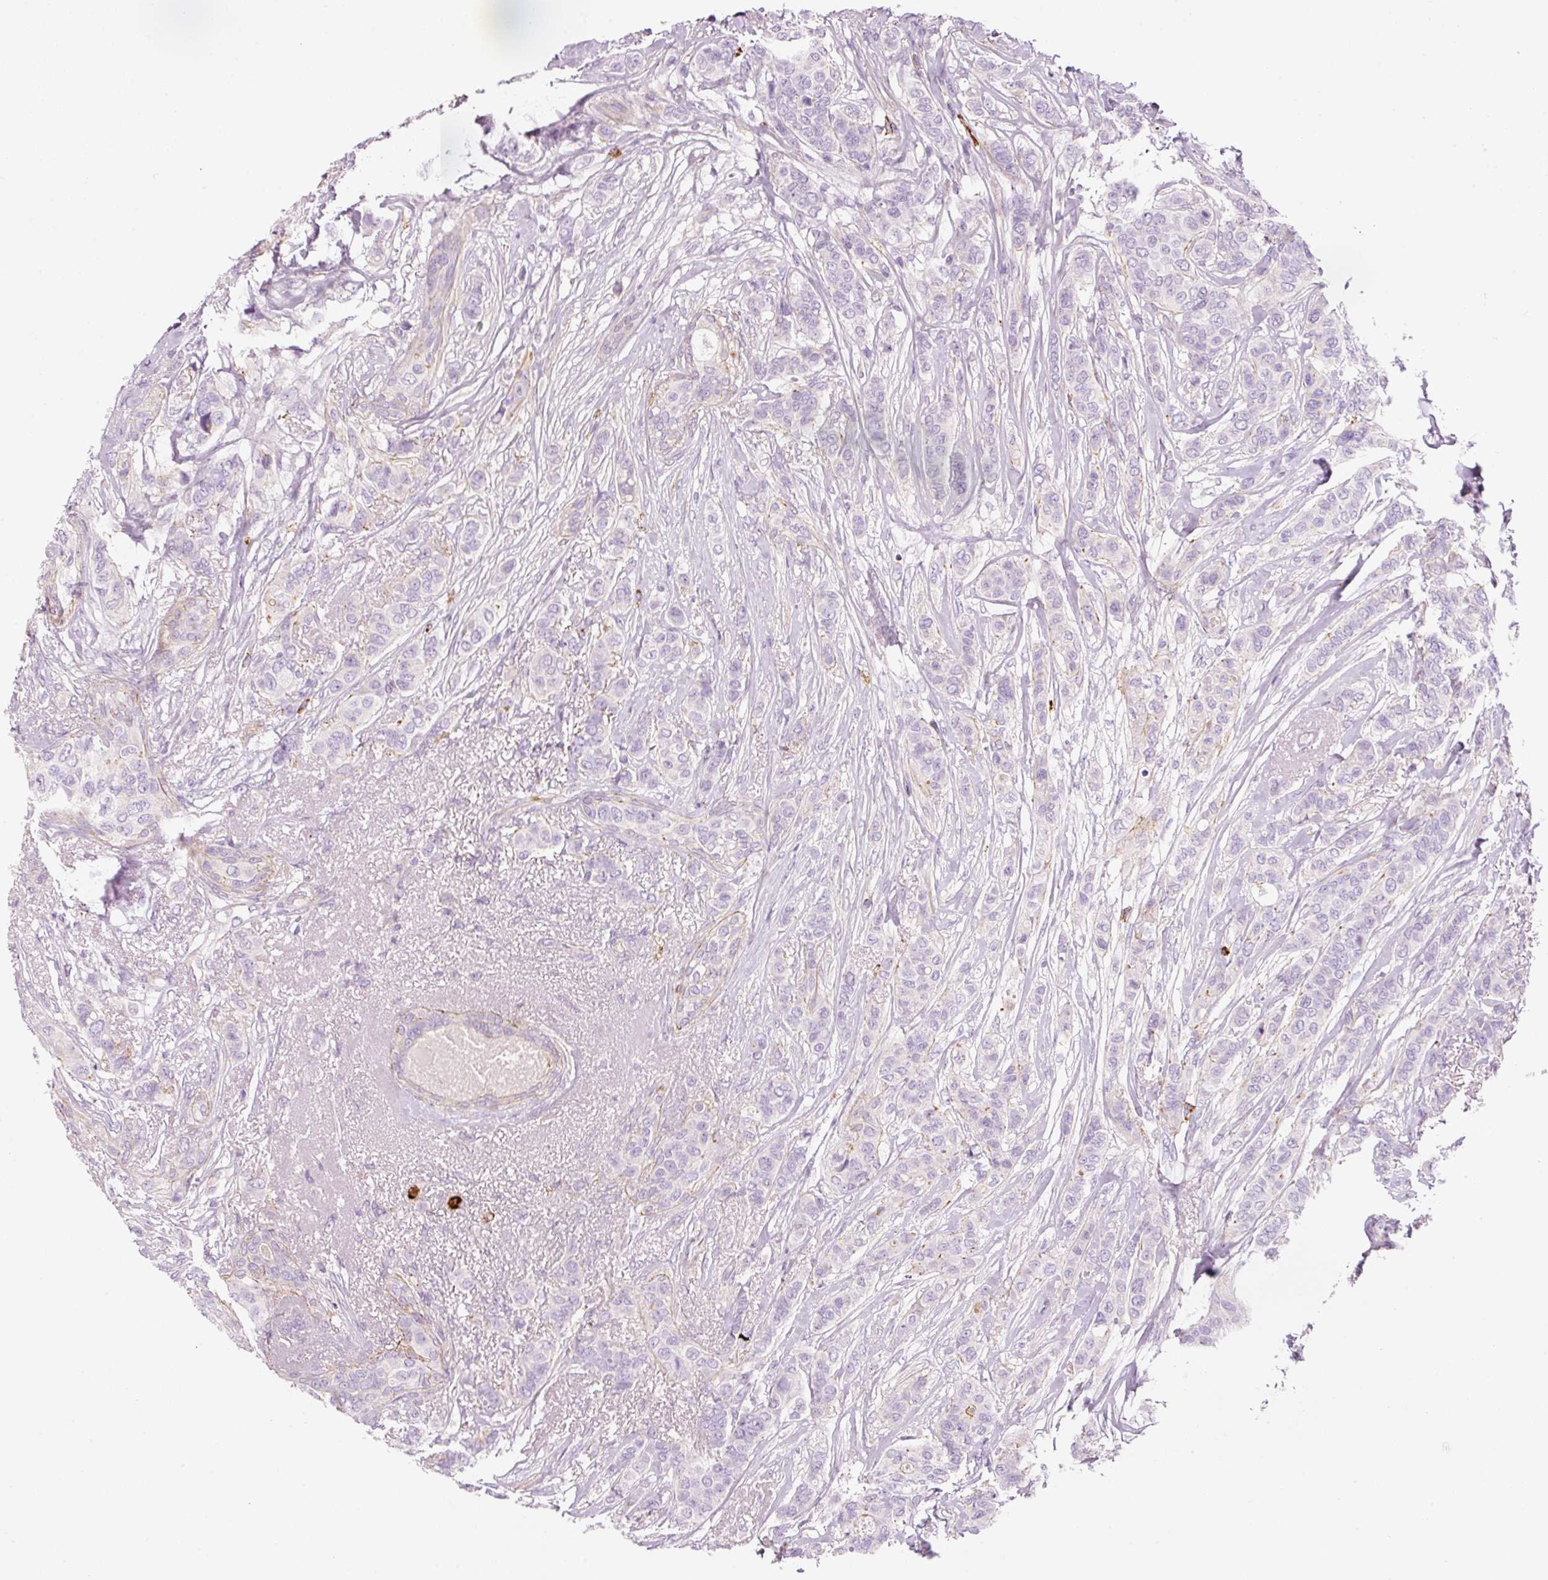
{"staining": {"intensity": "negative", "quantity": "none", "location": "none"}, "tissue": "breast cancer", "cell_type": "Tumor cells", "image_type": "cancer", "snomed": [{"axis": "morphology", "description": "Lobular carcinoma"}, {"axis": "topography", "description": "Breast"}], "caption": "Lobular carcinoma (breast) was stained to show a protein in brown. There is no significant positivity in tumor cells.", "gene": "MAP3K3", "patient": {"sex": "female", "age": 51}}